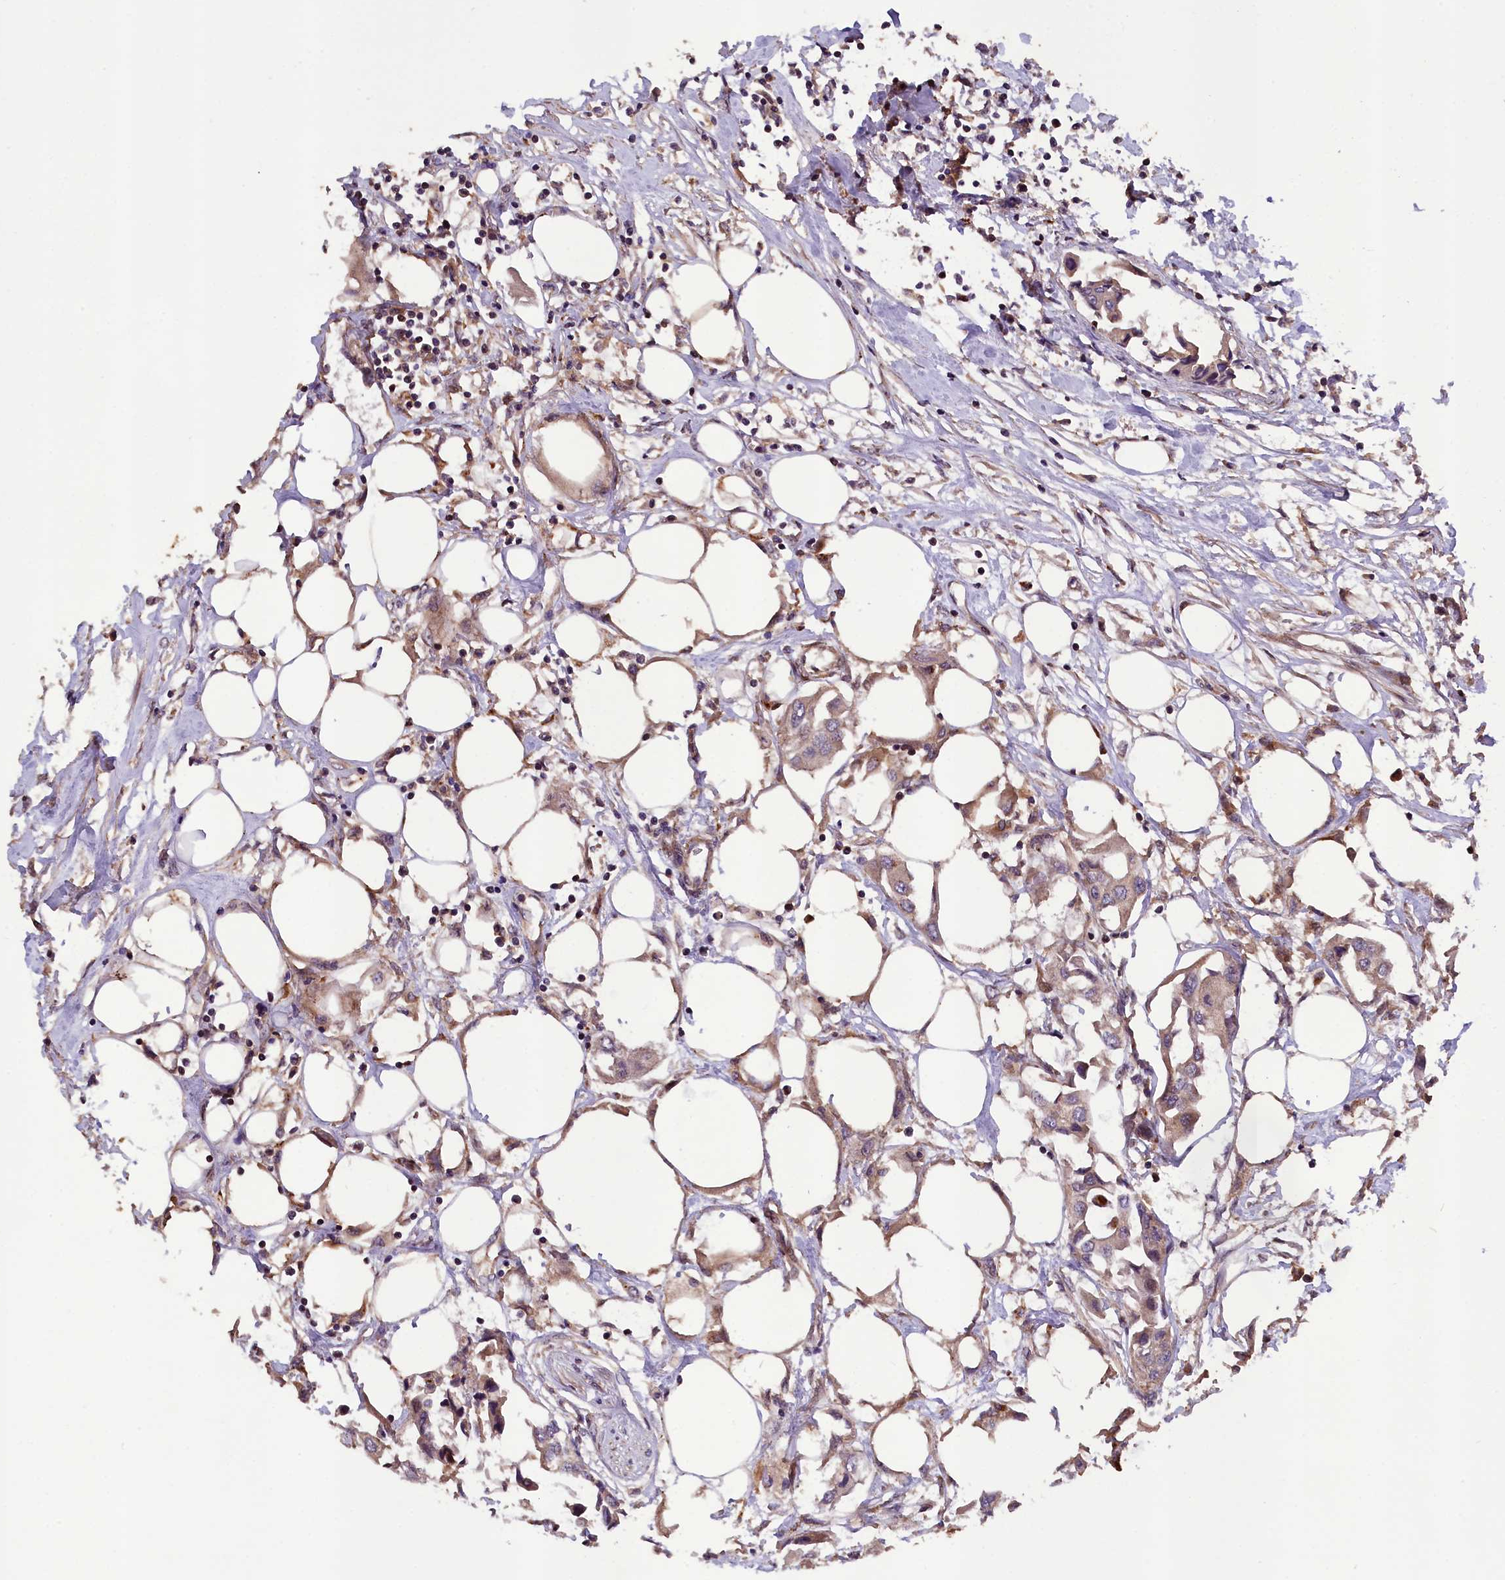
{"staining": {"intensity": "weak", "quantity": "<25%", "location": "cytoplasmic/membranous"}, "tissue": "urothelial cancer", "cell_type": "Tumor cells", "image_type": "cancer", "snomed": [{"axis": "morphology", "description": "Urothelial carcinoma, High grade"}, {"axis": "topography", "description": "Urinary bladder"}], "caption": "The histopathology image reveals no significant expression in tumor cells of urothelial carcinoma (high-grade).", "gene": "DNAJB9", "patient": {"sex": "male", "age": 64}}